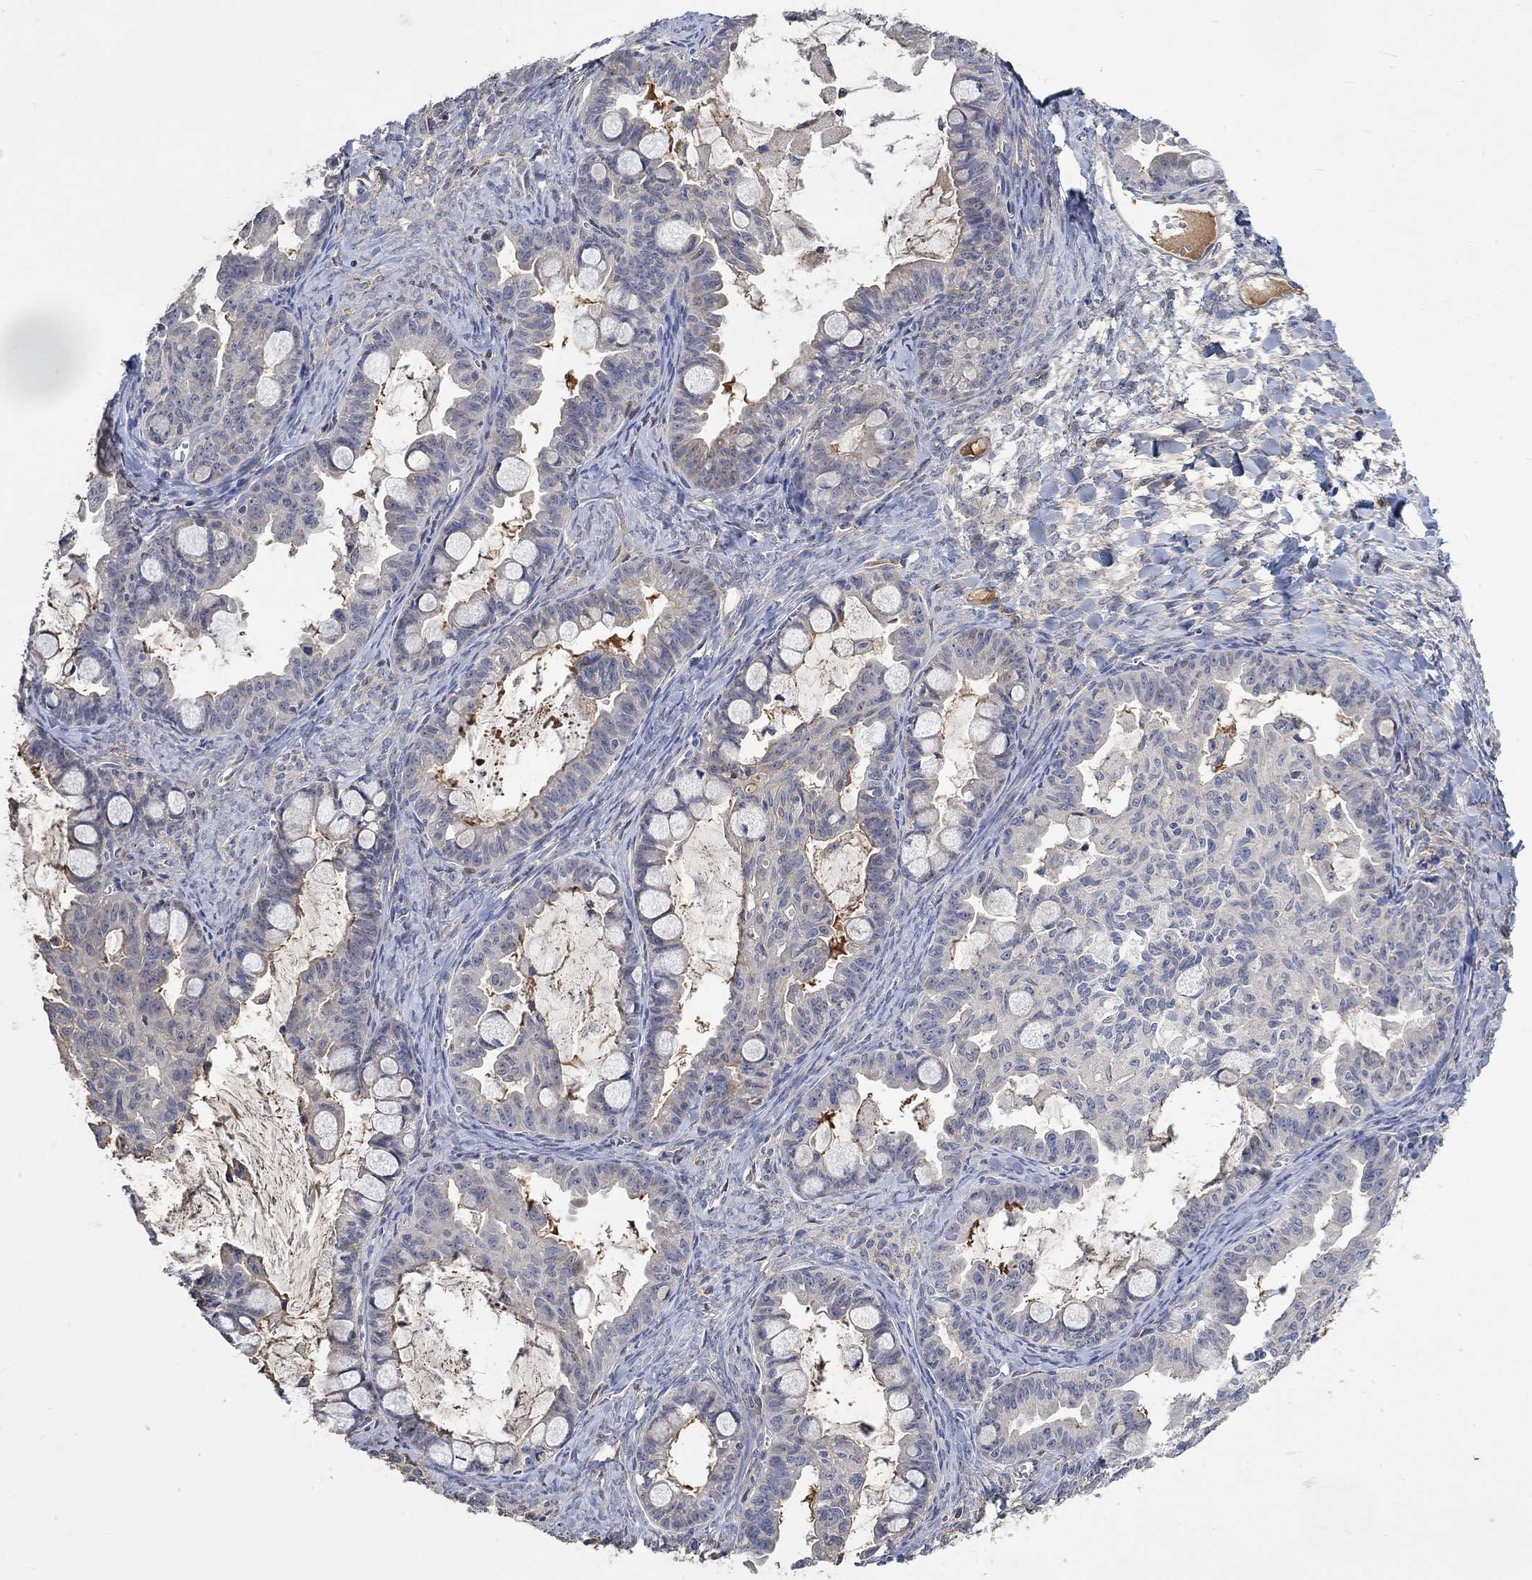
{"staining": {"intensity": "negative", "quantity": "none", "location": "none"}, "tissue": "ovarian cancer", "cell_type": "Tumor cells", "image_type": "cancer", "snomed": [{"axis": "morphology", "description": "Cystadenocarcinoma, mucinous, NOS"}, {"axis": "topography", "description": "Ovary"}], "caption": "Tumor cells are negative for brown protein staining in ovarian mucinous cystadenocarcinoma.", "gene": "MSTN", "patient": {"sex": "female", "age": 63}}